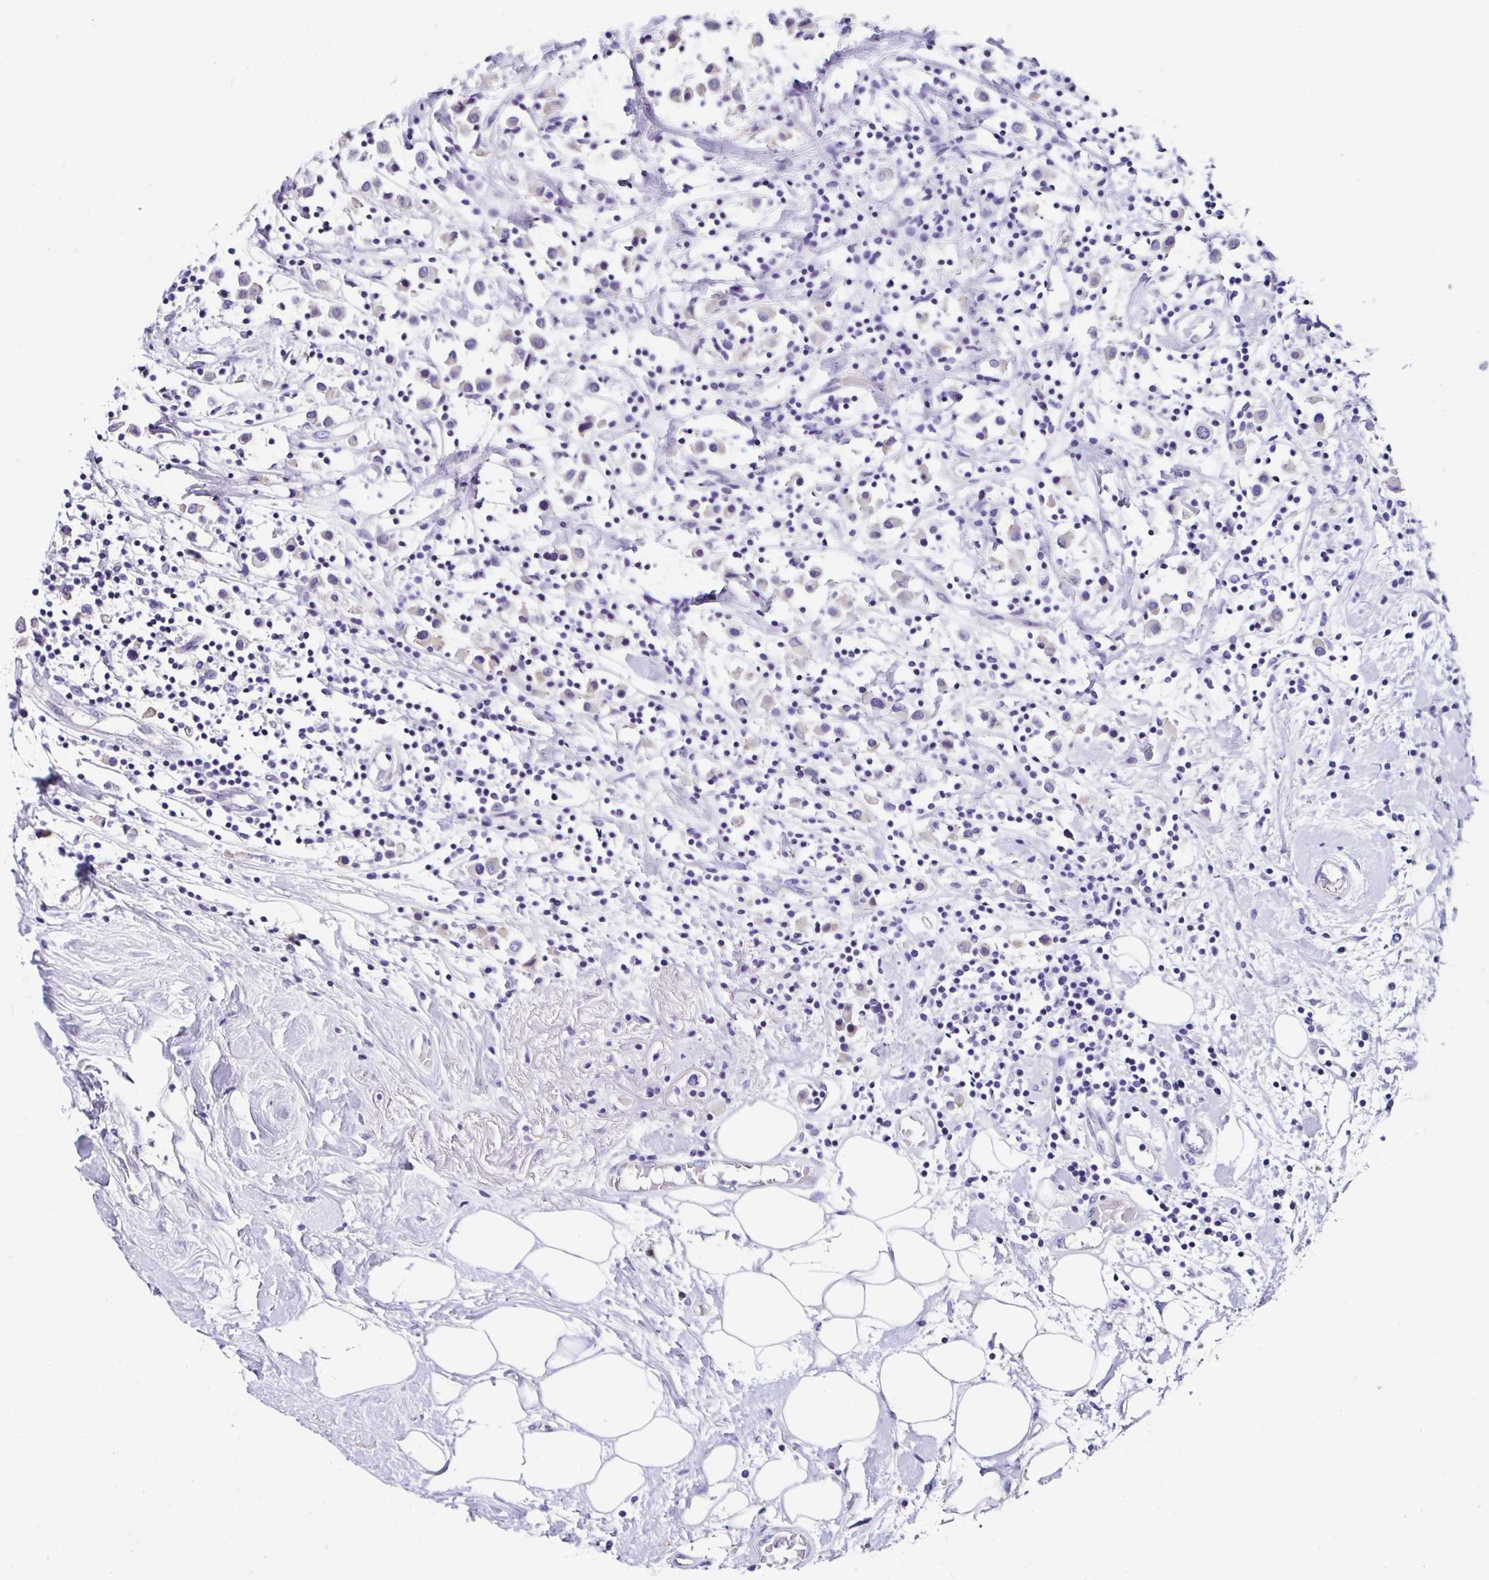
{"staining": {"intensity": "negative", "quantity": "none", "location": "none"}, "tissue": "breast cancer", "cell_type": "Tumor cells", "image_type": "cancer", "snomed": [{"axis": "morphology", "description": "Duct carcinoma"}, {"axis": "topography", "description": "Breast"}], "caption": "Protein analysis of breast cancer shows no significant expression in tumor cells.", "gene": "TMPRSS11E", "patient": {"sex": "female", "age": 61}}